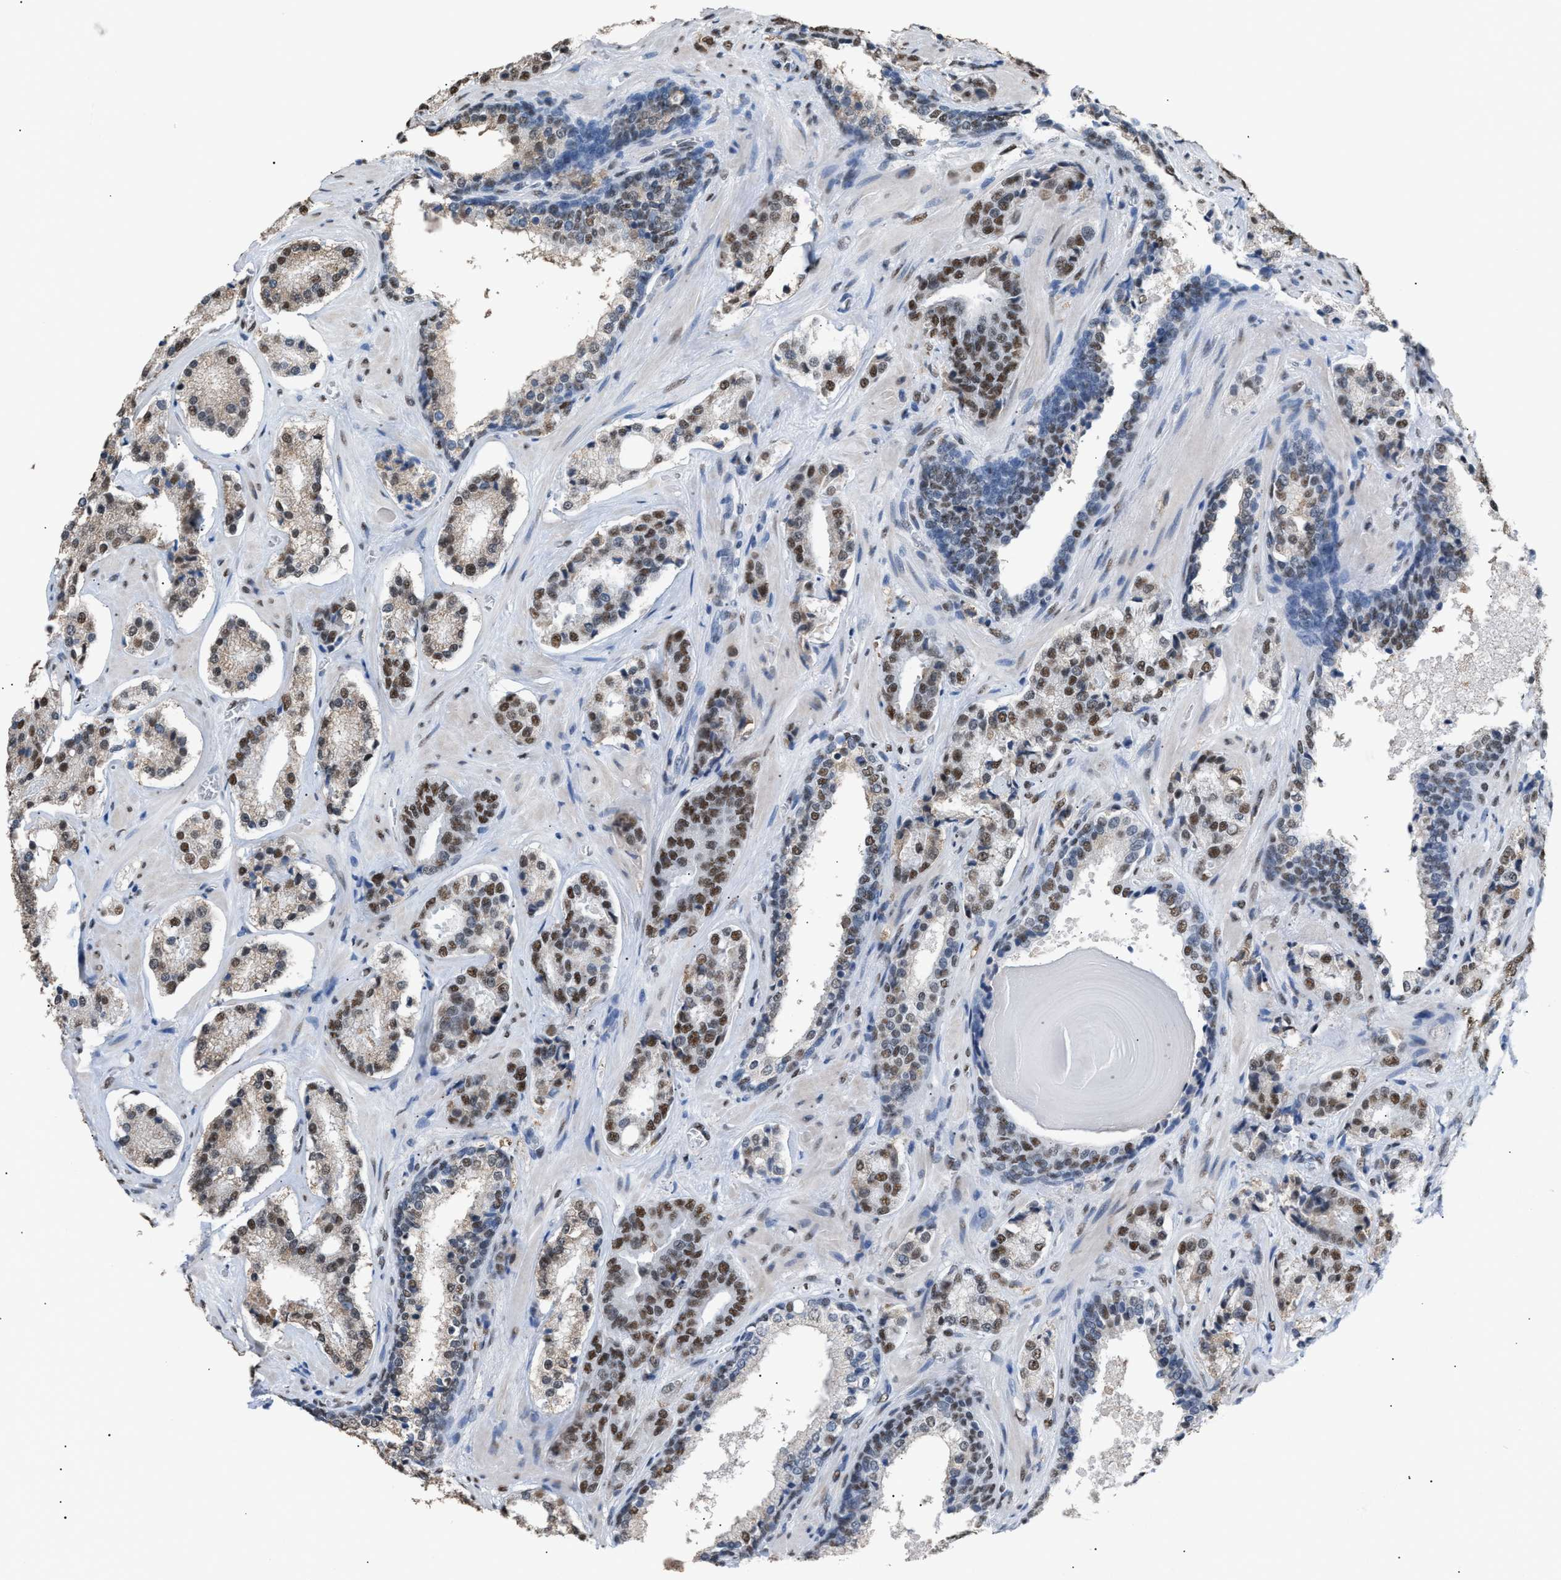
{"staining": {"intensity": "moderate", "quantity": ">75%", "location": "nuclear"}, "tissue": "prostate cancer", "cell_type": "Tumor cells", "image_type": "cancer", "snomed": [{"axis": "morphology", "description": "Adenocarcinoma, High grade"}, {"axis": "topography", "description": "Prostate"}], "caption": "Protein analysis of high-grade adenocarcinoma (prostate) tissue reveals moderate nuclear expression in approximately >75% of tumor cells. The protein is shown in brown color, while the nuclei are stained blue.", "gene": "CCAR2", "patient": {"sex": "male", "age": 60}}